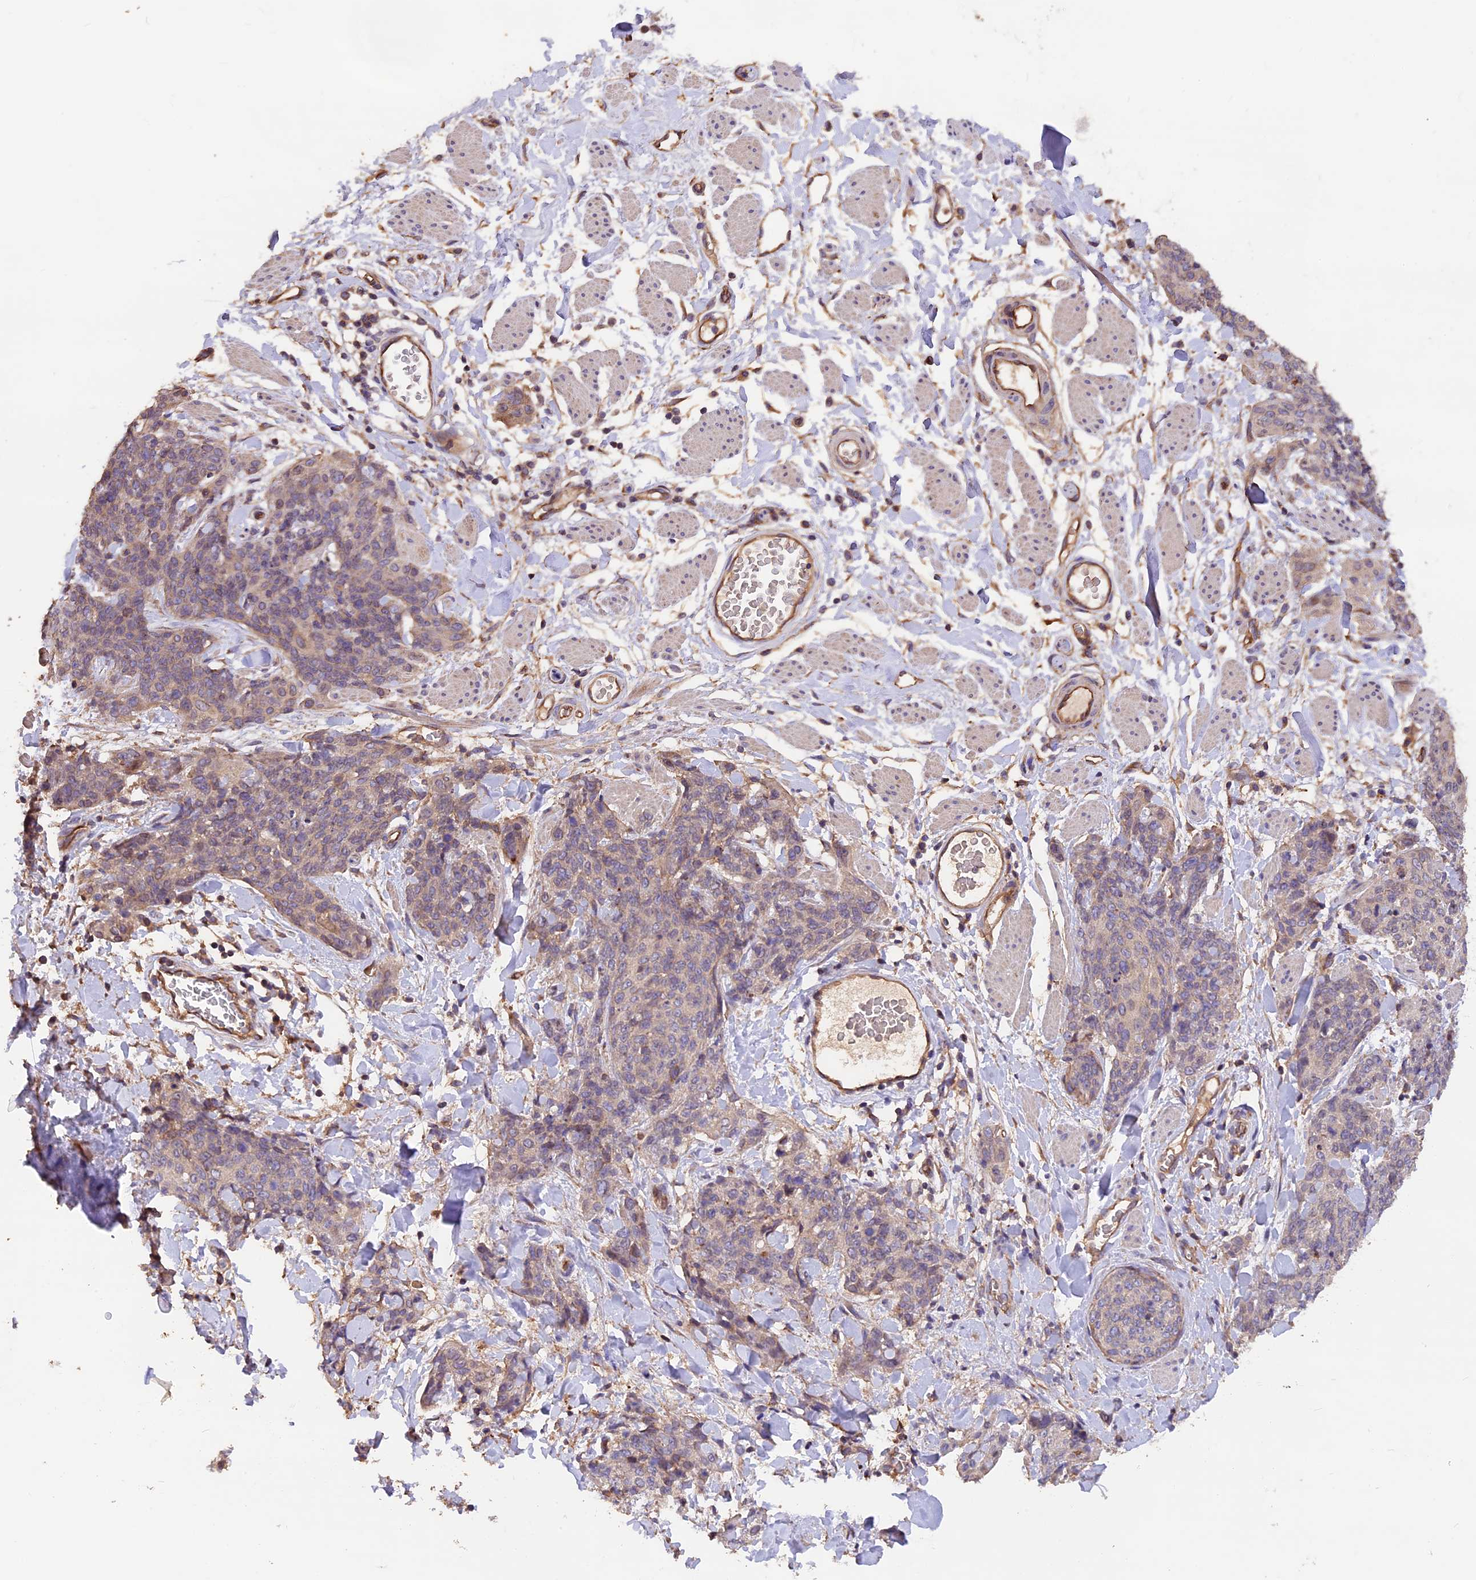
{"staining": {"intensity": "weak", "quantity": "25%-75%", "location": "cytoplasmic/membranous"}, "tissue": "skin cancer", "cell_type": "Tumor cells", "image_type": "cancer", "snomed": [{"axis": "morphology", "description": "Squamous cell carcinoma, NOS"}, {"axis": "topography", "description": "Skin"}, {"axis": "topography", "description": "Vulva"}], "caption": "The photomicrograph exhibits staining of skin cancer (squamous cell carcinoma), revealing weak cytoplasmic/membranous protein staining (brown color) within tumor cells. Nuclei are stained in blue.", "gene": "ERMARD", "patient": {"sex": "female", "age": 85}}